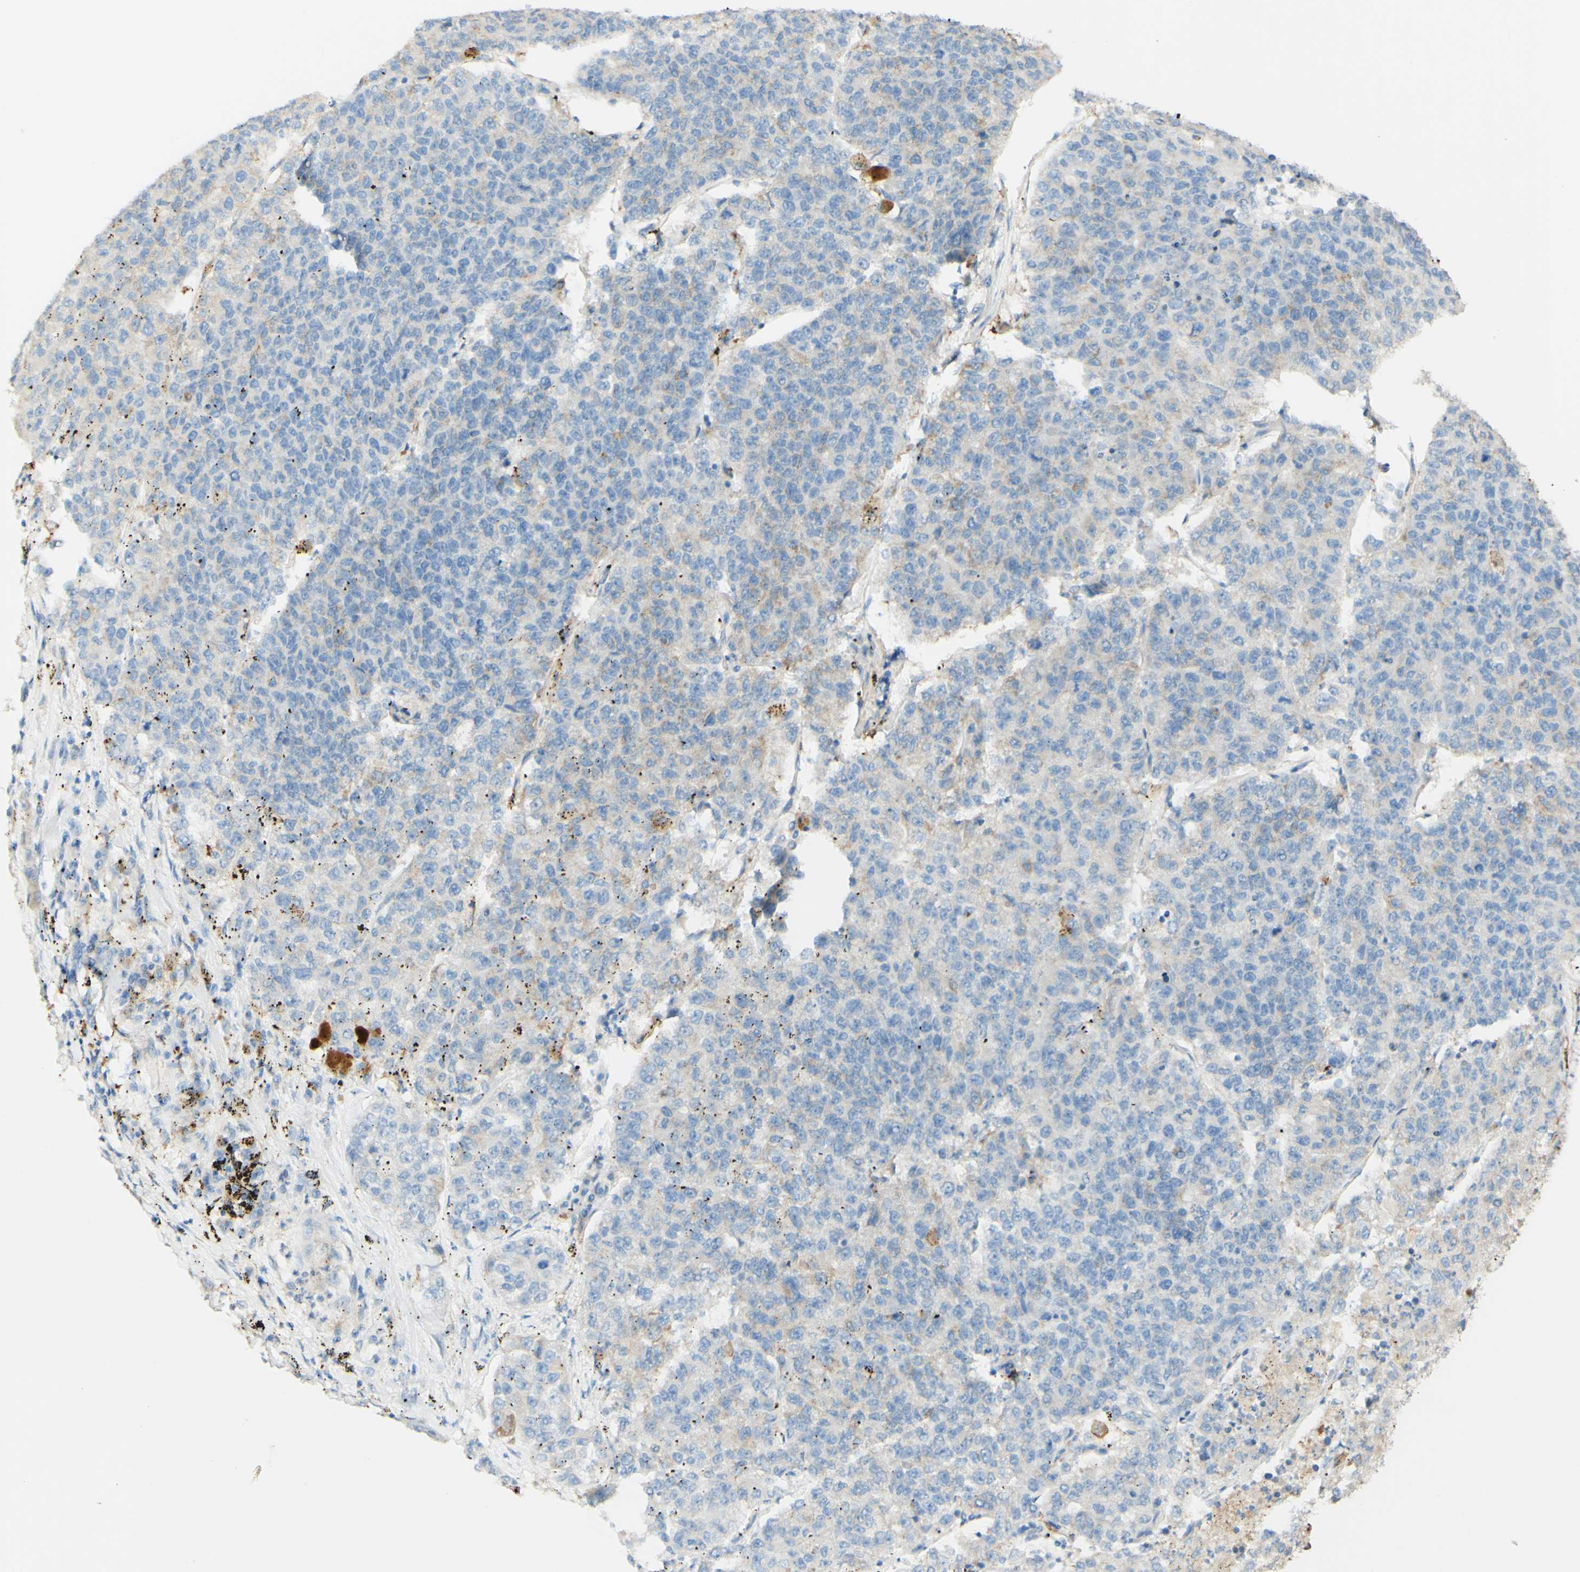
{"staining": {"intensity": "weak", "quantity": "<25%", "location": "cytoplasmic/membranous"}, "tissue": "lung cancer", "cell_type": "Tumor cells", "image_type": "cancer", "snomed": [{"axis": "morphology", "description": "Adenocarcinoma, NOS"}, {"axis": "topography", "description": "Lung"}], "caption": "Lung cancer was stained to show a protein in brown. There is no significant positivity in tumor cells.", "gene": "FCGRT", "patient": {"sex": "male", "age": 49}}